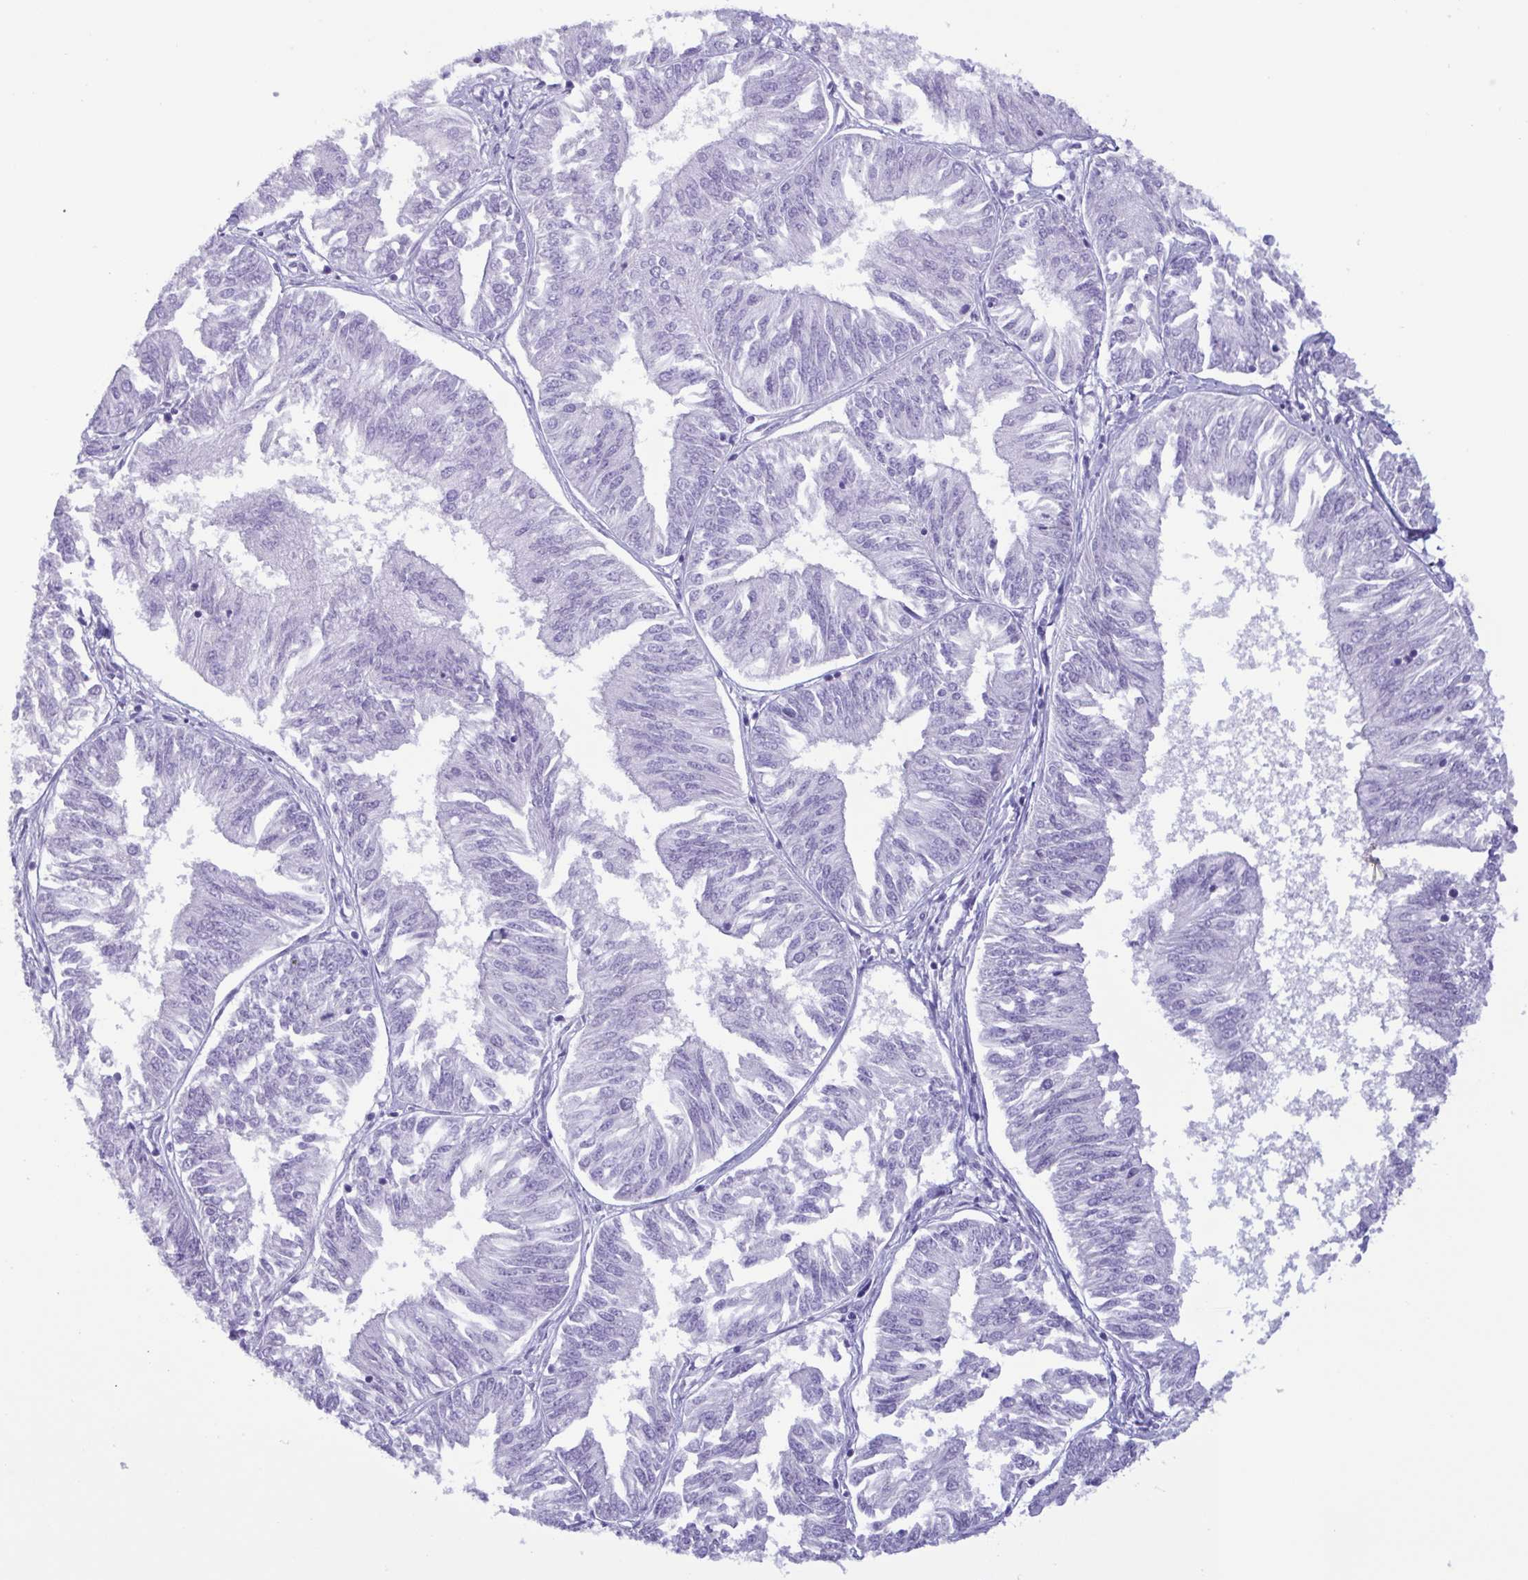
{"staining": {"intensity": "negative", "quantity": "none", "location": "none"}, "tissue": "endometrial cancer", "cell_type": "Tumor cells", "image_type": "cancer", "snomed": [{"axis": "morphology", "description": "Adenocarcinoma, NOS"}, {"axis": "topography", "description": "Endometrium"}], "caption": "Micrograph shows no protein positivity in tumor cells of endometrial cancer (adenocarcinoma) tissue.", "gene": "LTF", "patient": {"sex": "female", "age": 58}}